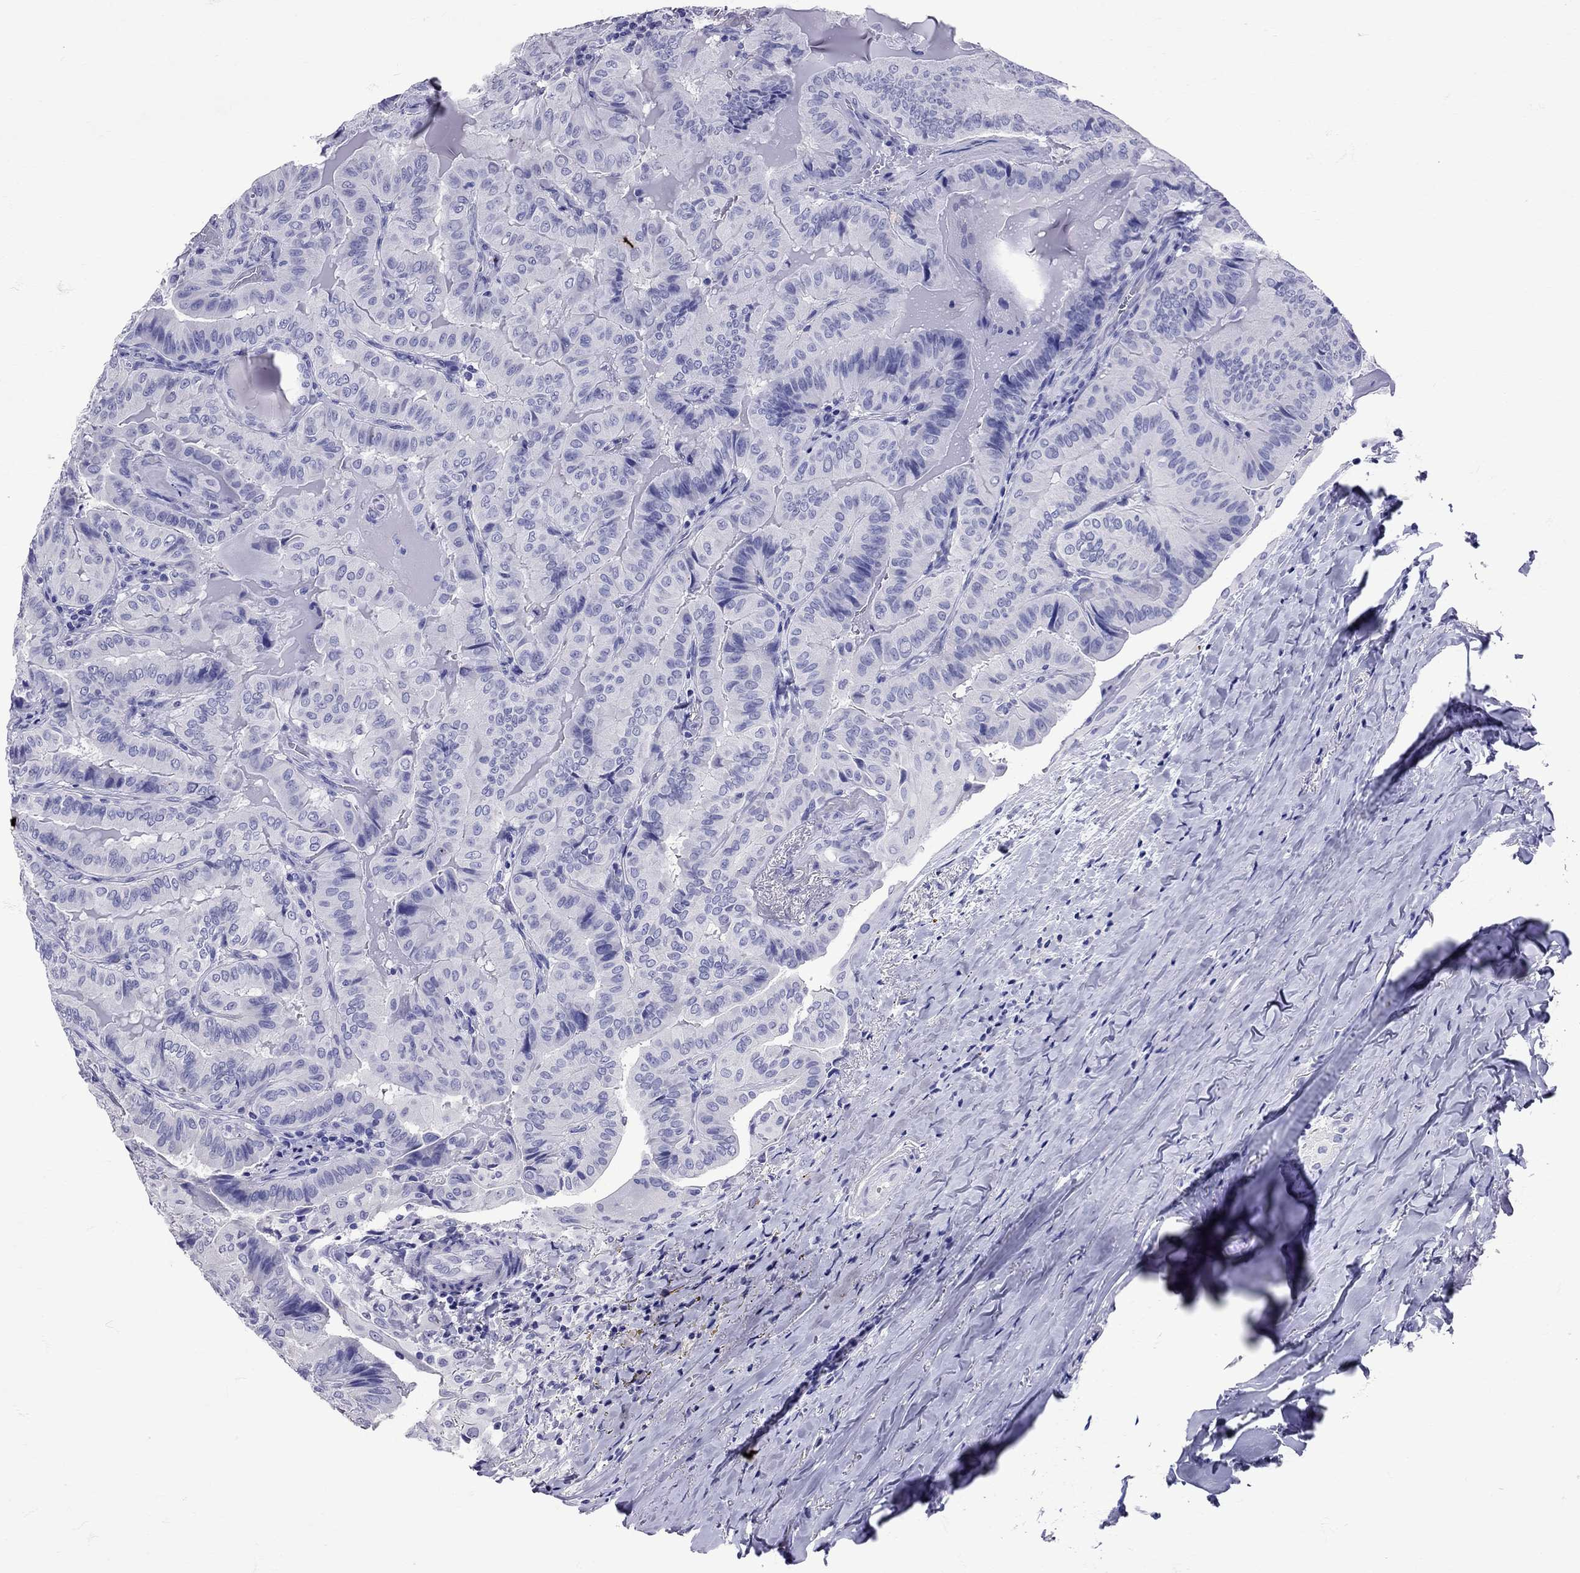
{"staining": {"intensity": "negative", "quantity": "none", "location": "none"}, "tissue": "thyroid cancer", "cell_type": "Tumor cells", "image_type": "cancer", "snomed": [{"axis": "morphology", "description": "Papillary adenocarcinoma, NOS"}, {"axis": "topography", "description": "Thyroid gland"}], "caption": "Tumor cells are negative for protein expression in human thyroid cancer. (Stains: DAB immunohistochemistry (IHC) with hematoxylin counter stain, Microscopy: brightfield microscopy at high magnification).", "gene": "AVP", "patient": {"sex": "female", "age": 68}}